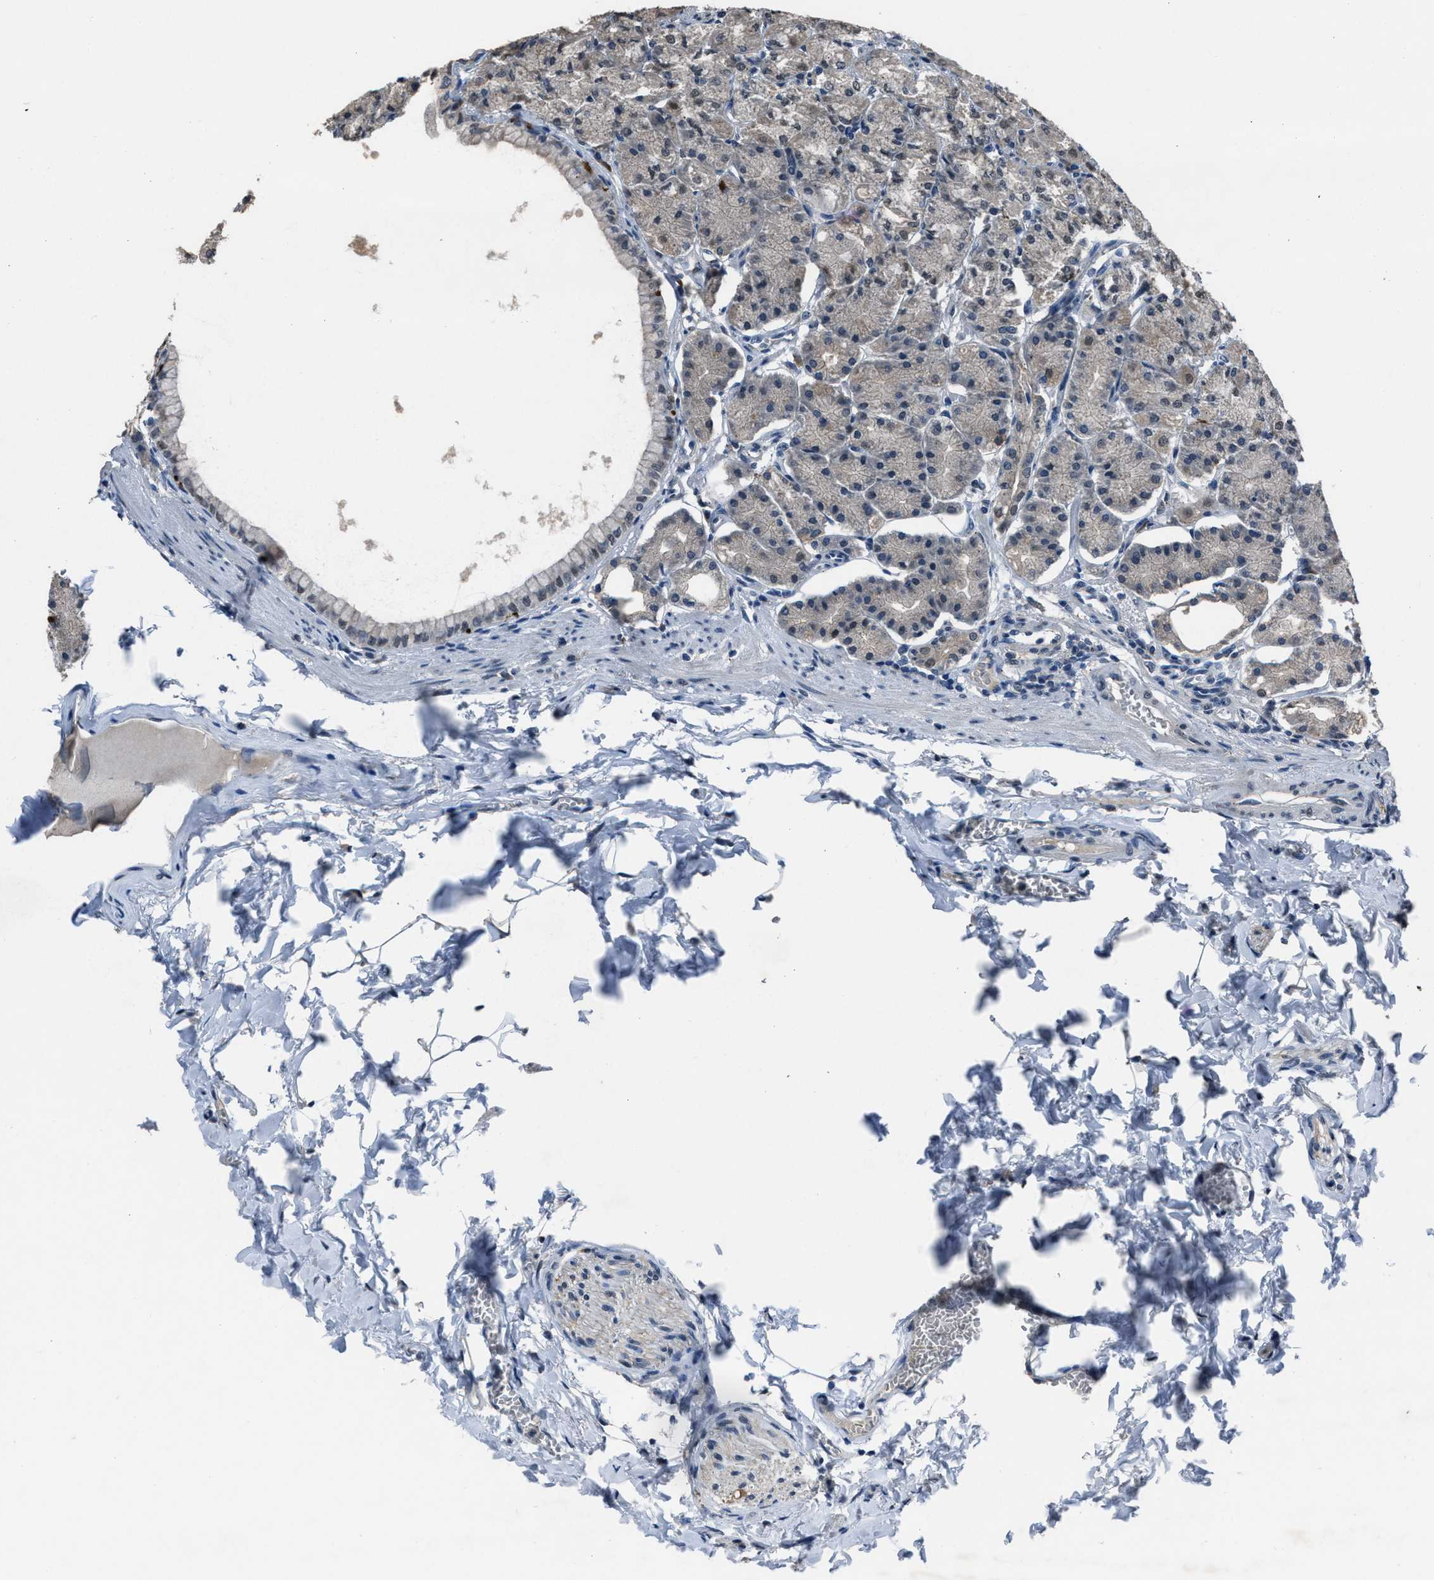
{"staining": {"intensity": "moderate", "quantity": "<25%", "location": "cytoplasmic/membranous,nuclear"}, "tissue": "stomach", "cell_type": "Glandular cells", "image_type": "normal", "snomed": [{"axis": "morphology", "description": "Normal tissue, NOS"}, {"axis": "topography", "description": "Stomach, lower"}], "caption": "Normal stomach exhibits moderate cytoplasmic/membranous,nuclear staining in about <25% of glandular cells, visualized by immunohistochemistry. (Brightfield microscopy of DAB IHC at high magnification).", "gene": "DUSP19", "patient": {"sex": "male", "age": 71}}